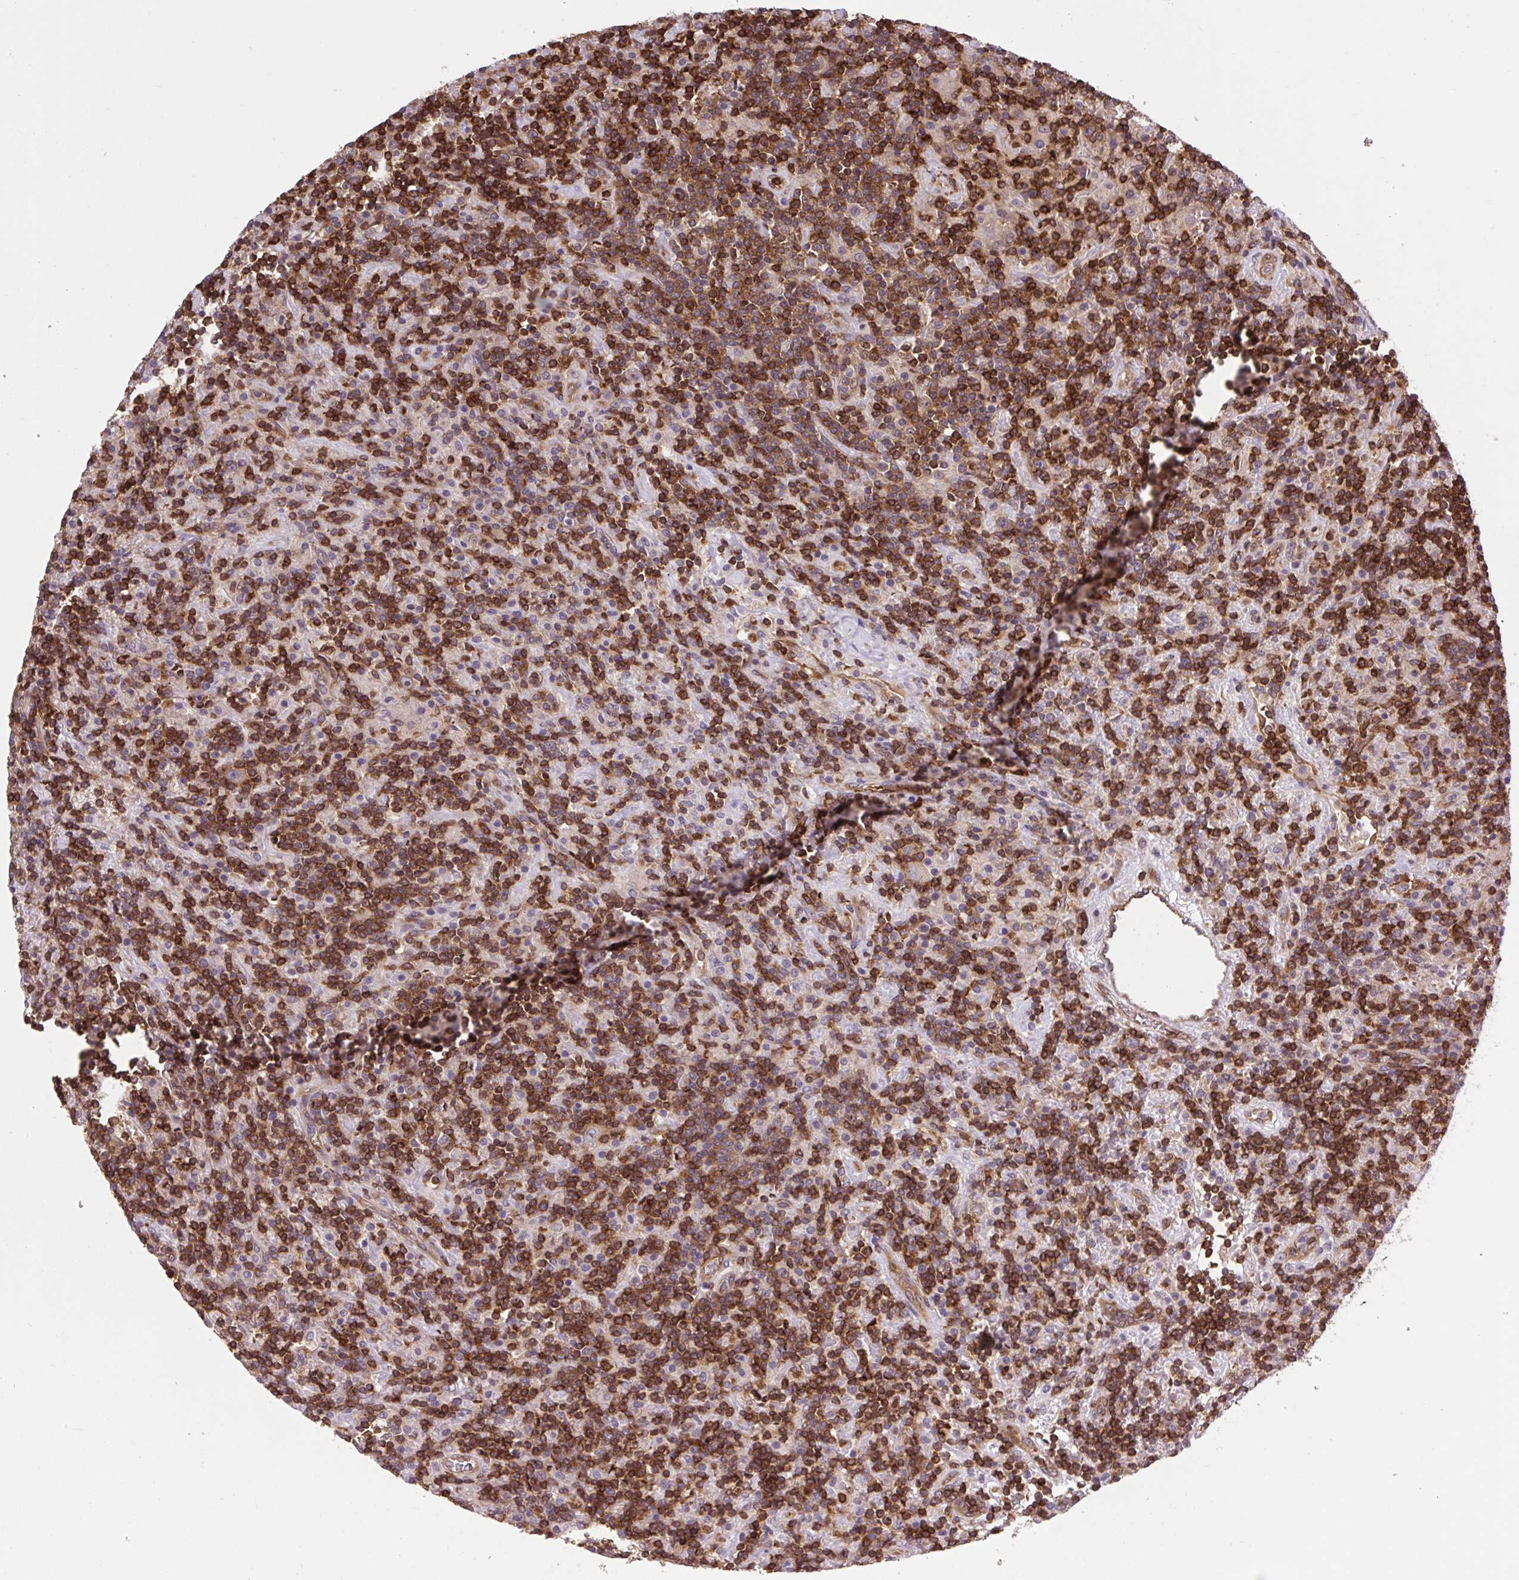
{"staining": {"intensity": "weak", "quantity": ">75%", "location": "cytoplasmic/membranous"}, "tissue": "lymphoma", "cell_type": "Tumor cells", "image_type": "cancer", "snomed": [{"axis": "morphology", "description": "Hodgkin's disease, NOS"}, {"axis": "topography", "description": "Lymph node"}], "caption": "A low amount of weak cytoplasmic/membranous staining is seen in about >75% of tumor cells in lymphoma tissue.", "gene": "PLCG1", "patient": {"sex": "male", "age": 70}}